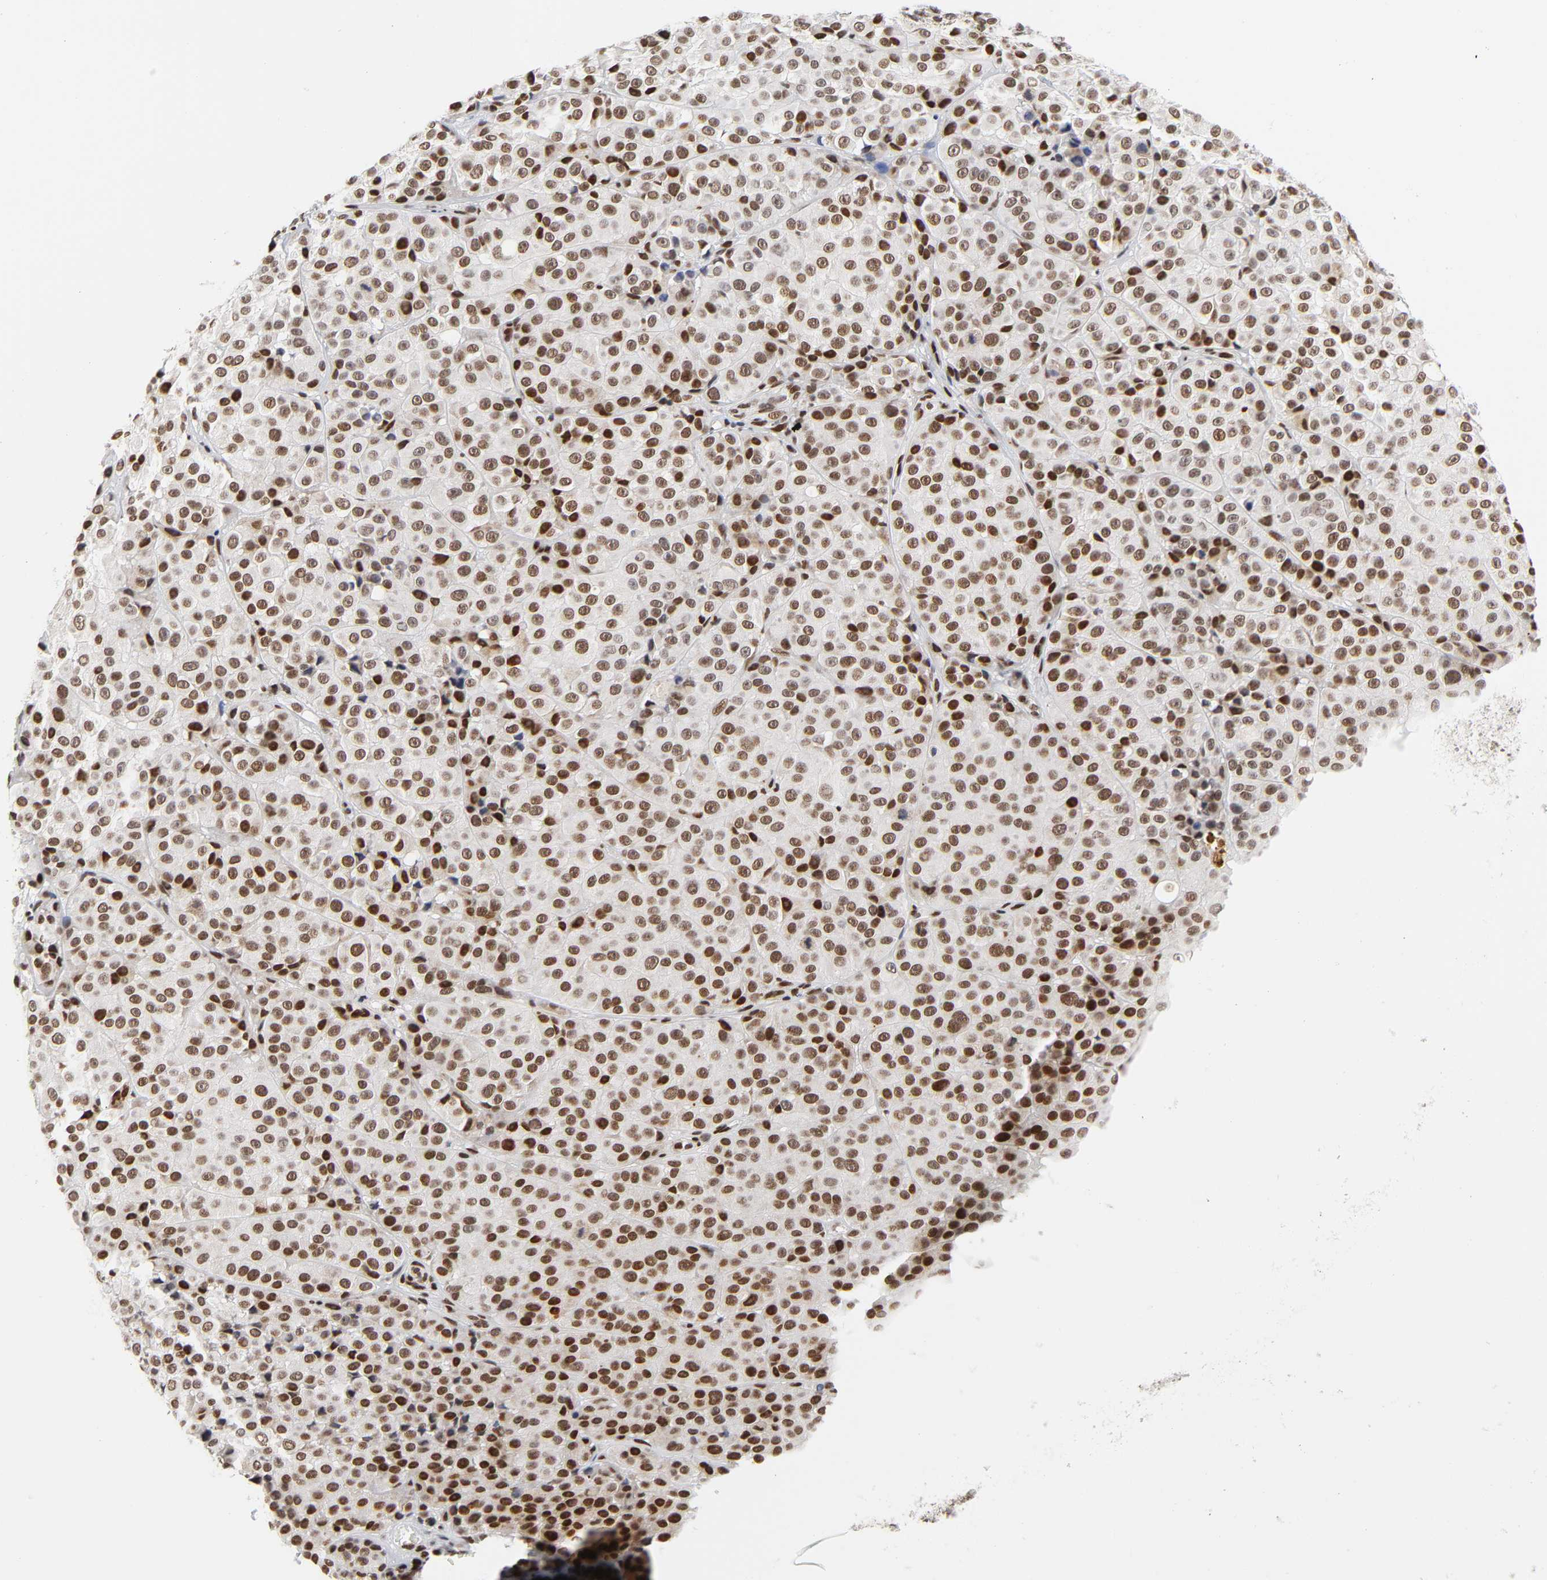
{"staining": {"intensity": "strong", "quantity": ">75%", "location": "nuclear"}, "tissue": "melanoma", "cell_type": "Tumor cells", "image_type": "cancer", "snomed": [{"axis": "morphology", "description": "Malignant melanoma, NOS"}, {"axis": "topography", "description": "Skin"}], "caption": "The photomicrograph exhibits immunohistochemical staining of malignant melanoma. There is strong nuclear expression is present in about >75% of tumor cells.", "gene": "CREBBP", "patient": {"sex": "female", "age": 75}}